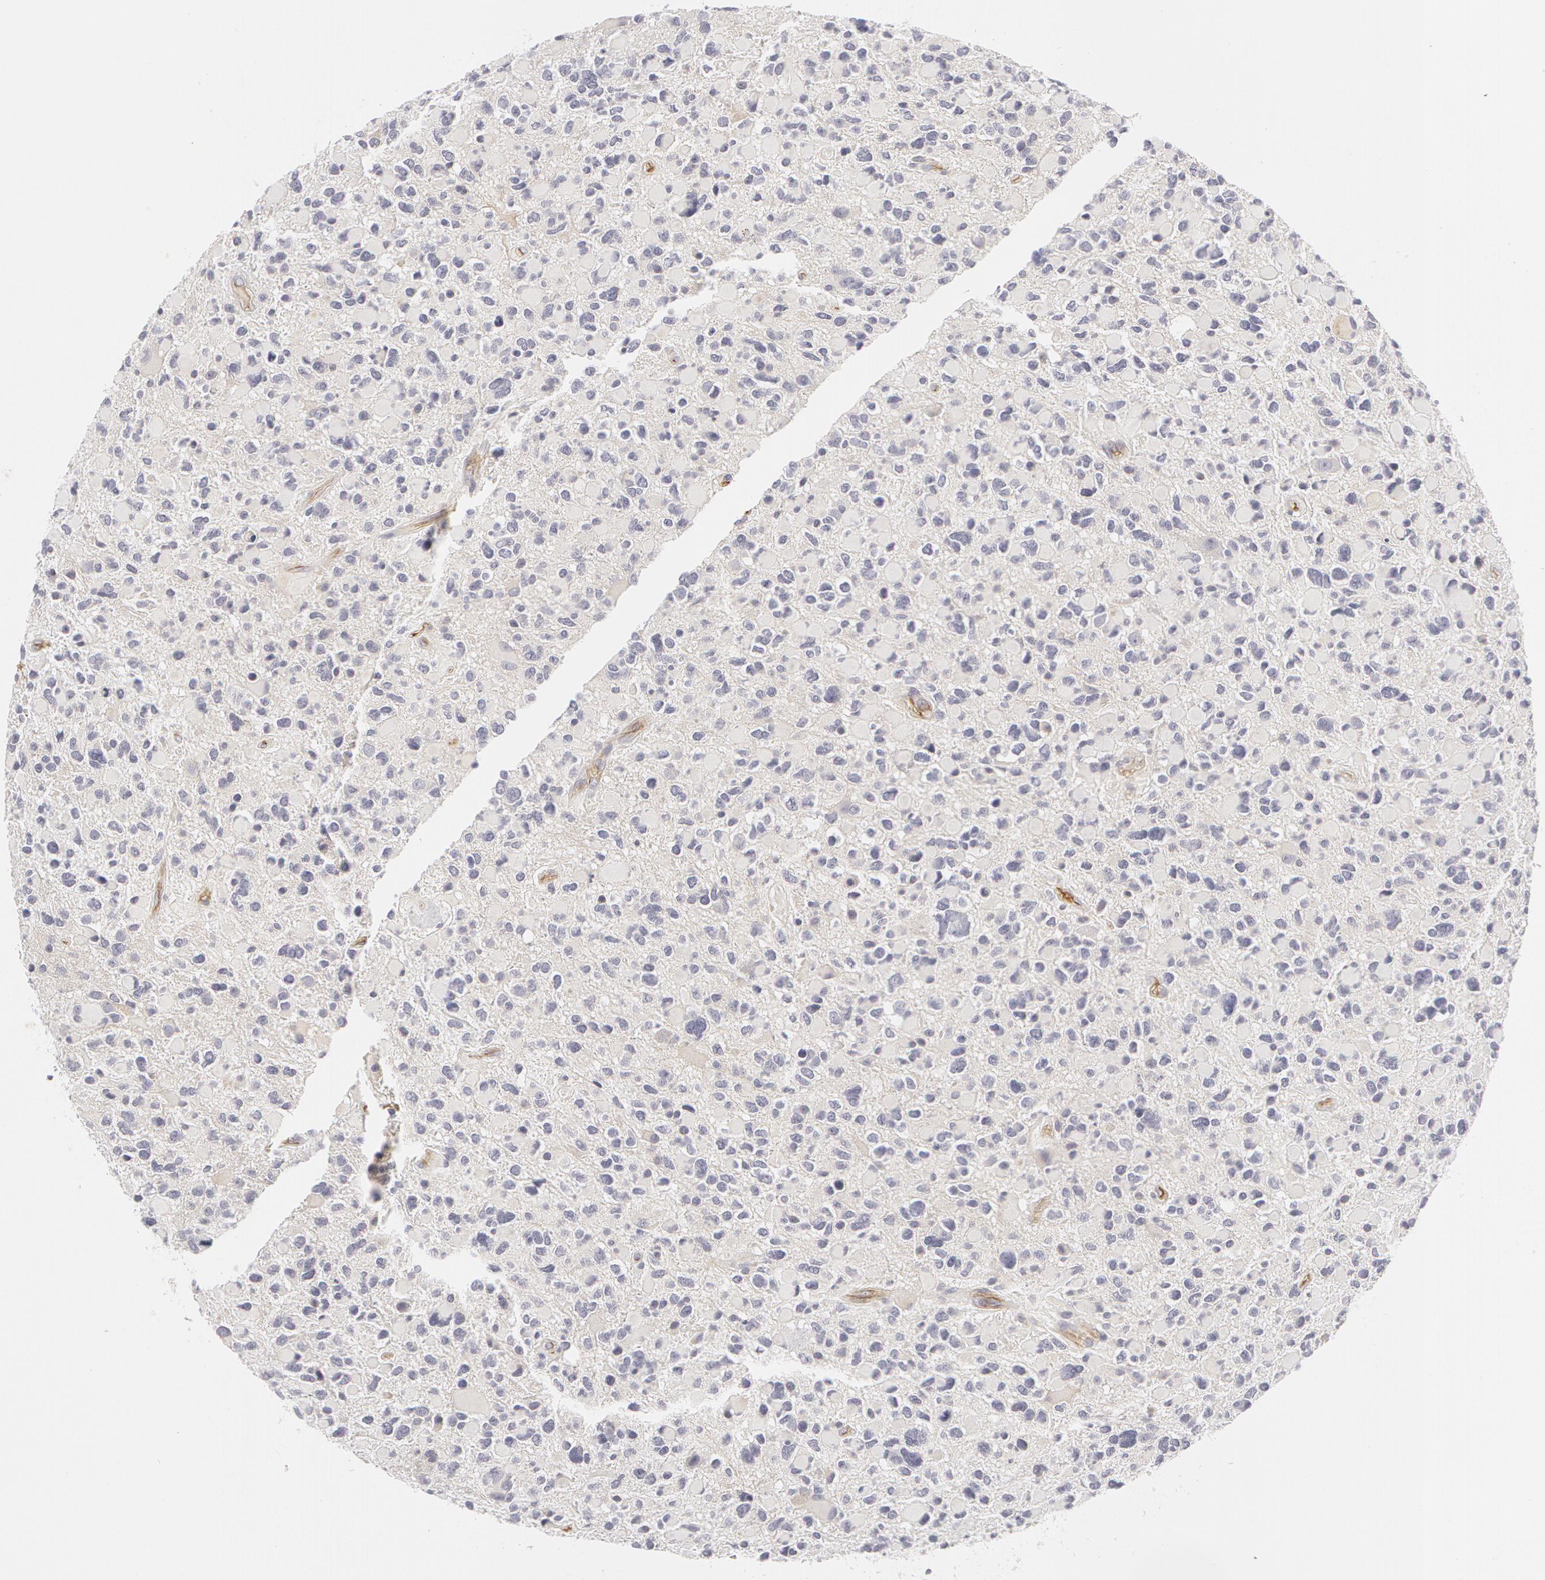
{"staining": {"intensity": "negative", "quantity": "none", "location": "none"}, "tissue": "glioma", "cell_type": "Tumor cells", "image_type": "cancer", "snomed": [{"axis": "morphology", "description": "Glioma, malignant, High grade"}, {"axis": "topography", "description": "Brain"}], "caption": "This is an IHC histopathology image of human malignant high-grade glioma. There is no positivity in tumor cells.", "gene": "ABCB1", "patient": {"sex": "female", "age": 37}}